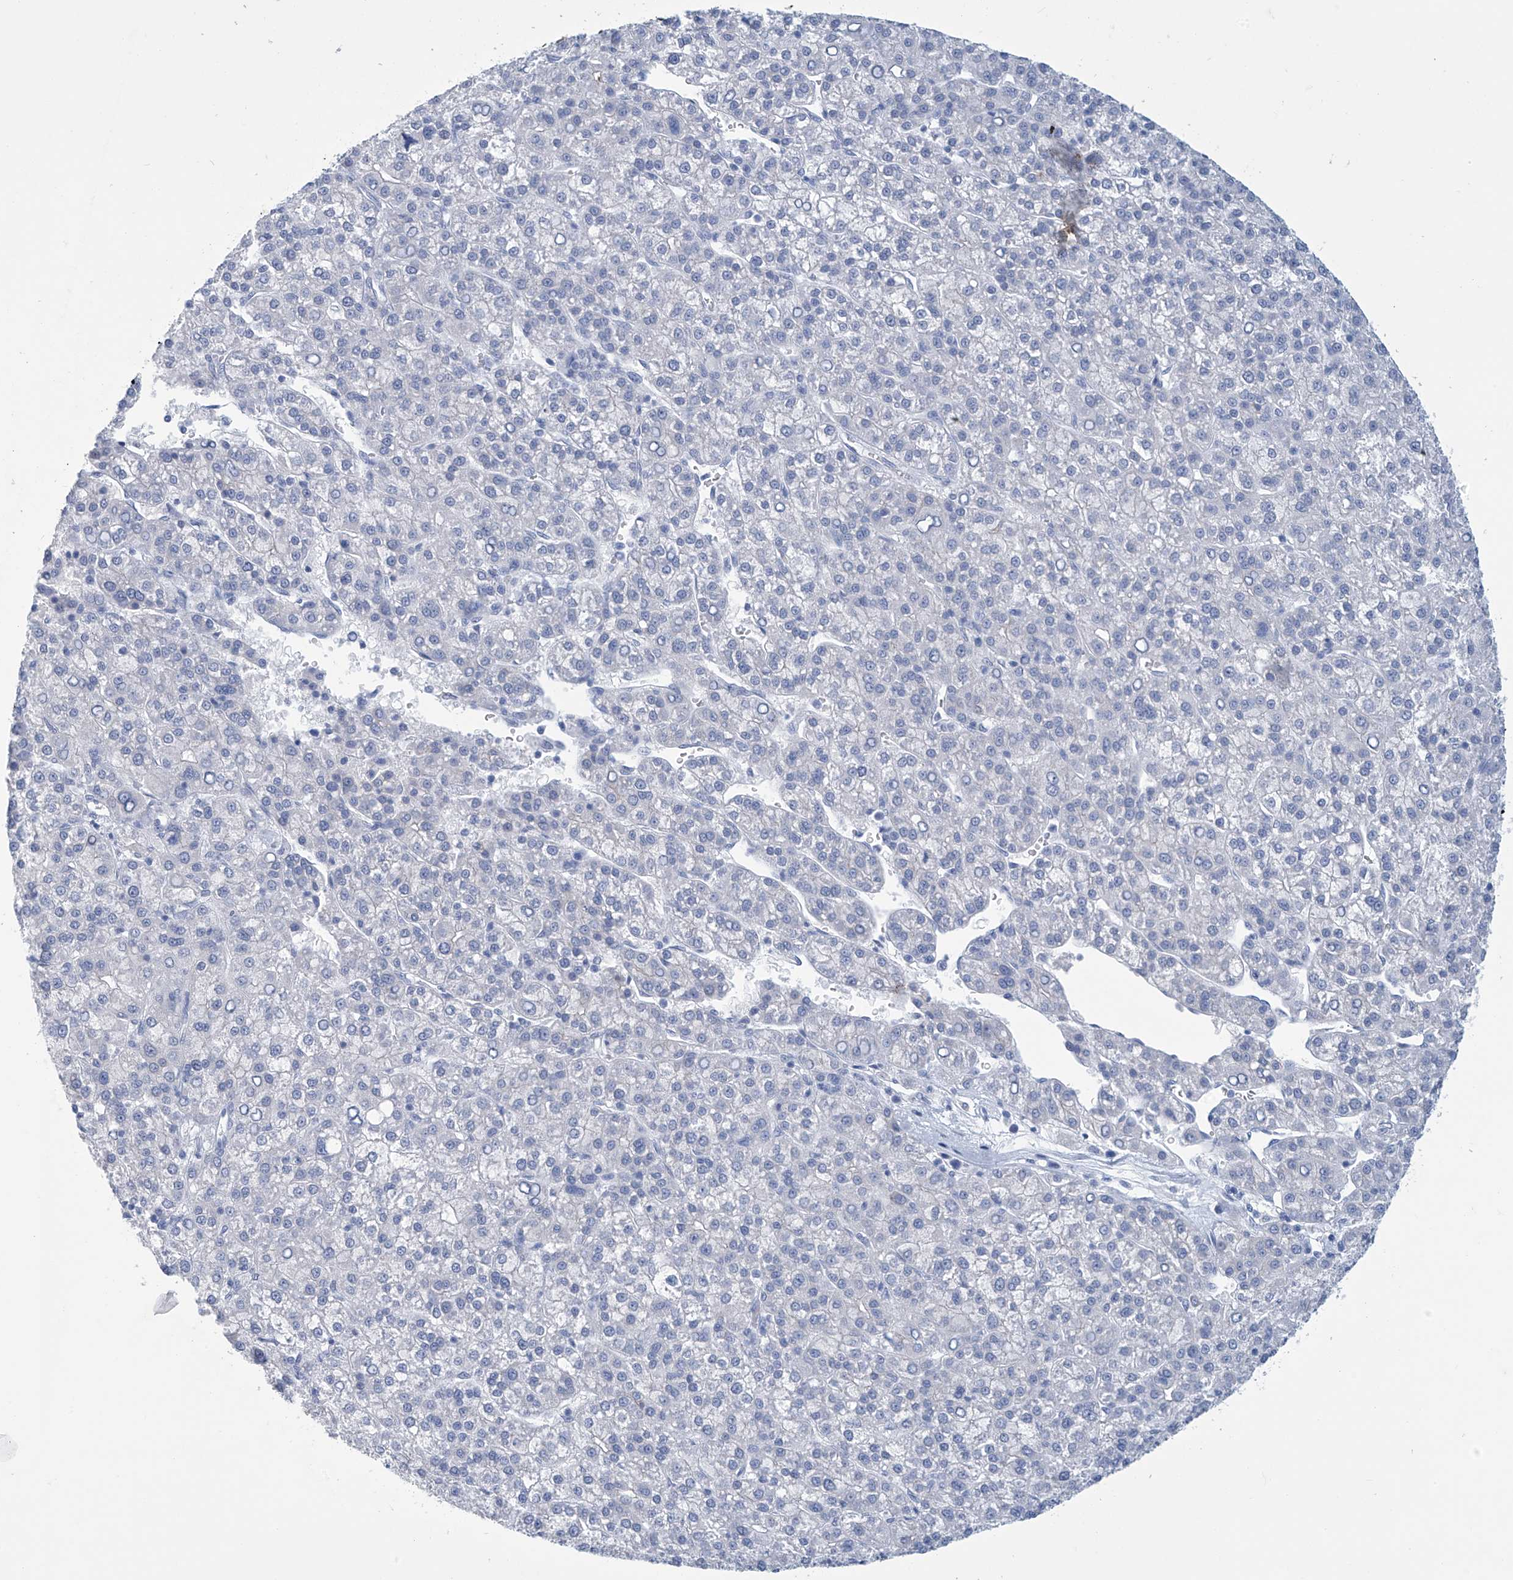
{"staining": {"intensity": "negative", "quantity": "none", "location": "none"}, "tissue": "liver cancer", "cell_type": "Tumor cells", "image_type": "cancer", "snomed": [{"axis": "morphology", "description": "Carcinoma, Hepatocellular, NOS"}, {"axis": "topography", "description": "Liver"}], "caption": "Immunohistochemical staining of human hepatocellular carcinoma (liver) shows no significant expression in tumor cells. (DAB IHC visualized using brightfield microscopy, high magnification).", "gene": "DSP", "patient": {"sex": "female", "age": 58}}